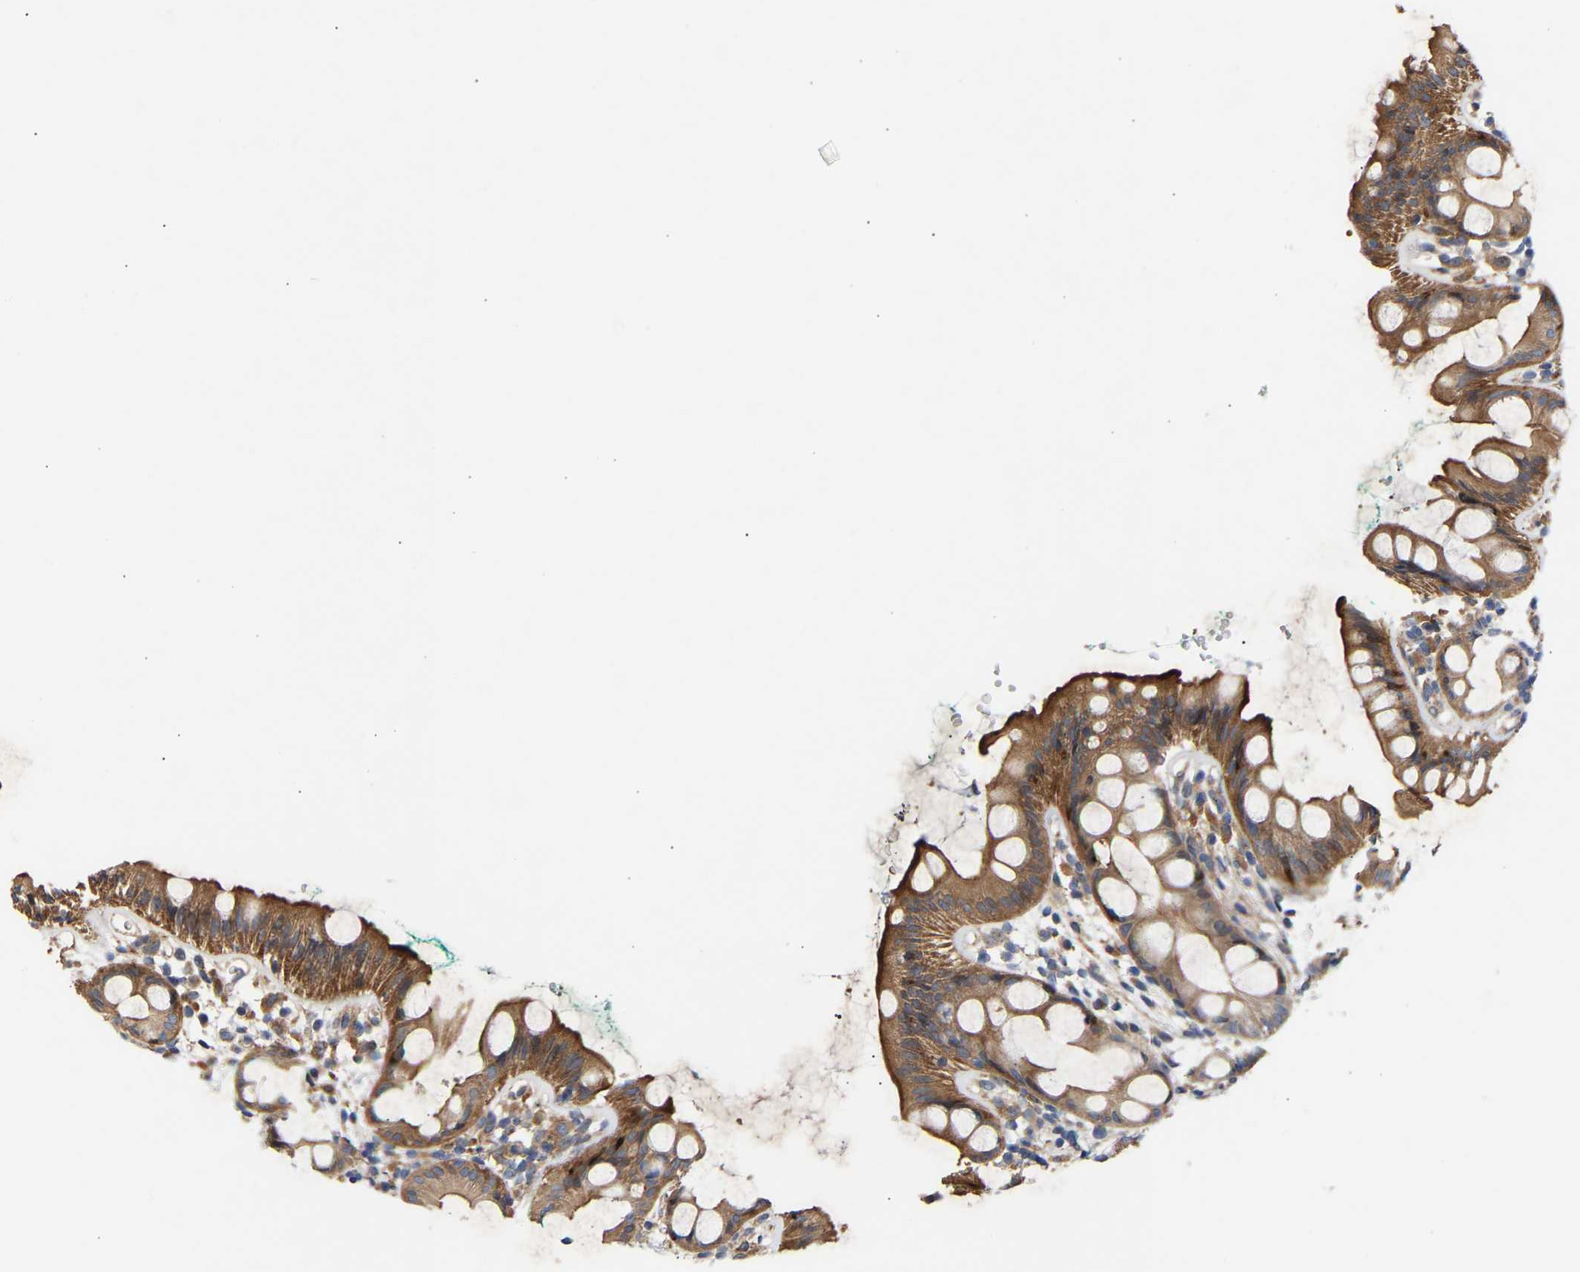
{"staining": {"intensity": "strong", "quantity": "25%-75%", "location": "cytoplasmic/membranous"}, "tissue": "rectum", "cell_type": "Glandular cells", "image_type": "normal", "snomed": [{"axis": "morphology", "description": "Normal tissue, NOS"}, {"axis": "topography", "description": "Rectum"}], "caption": "An immunohistochemistry (IHC) image of unremarkable tissue is shown. Protein staining in brown shows strong cytoplasmic/membranous positivity in rectum within glandular cells.", "gene": "KASH5", "patient": {"sex": "female", "age": 65}}